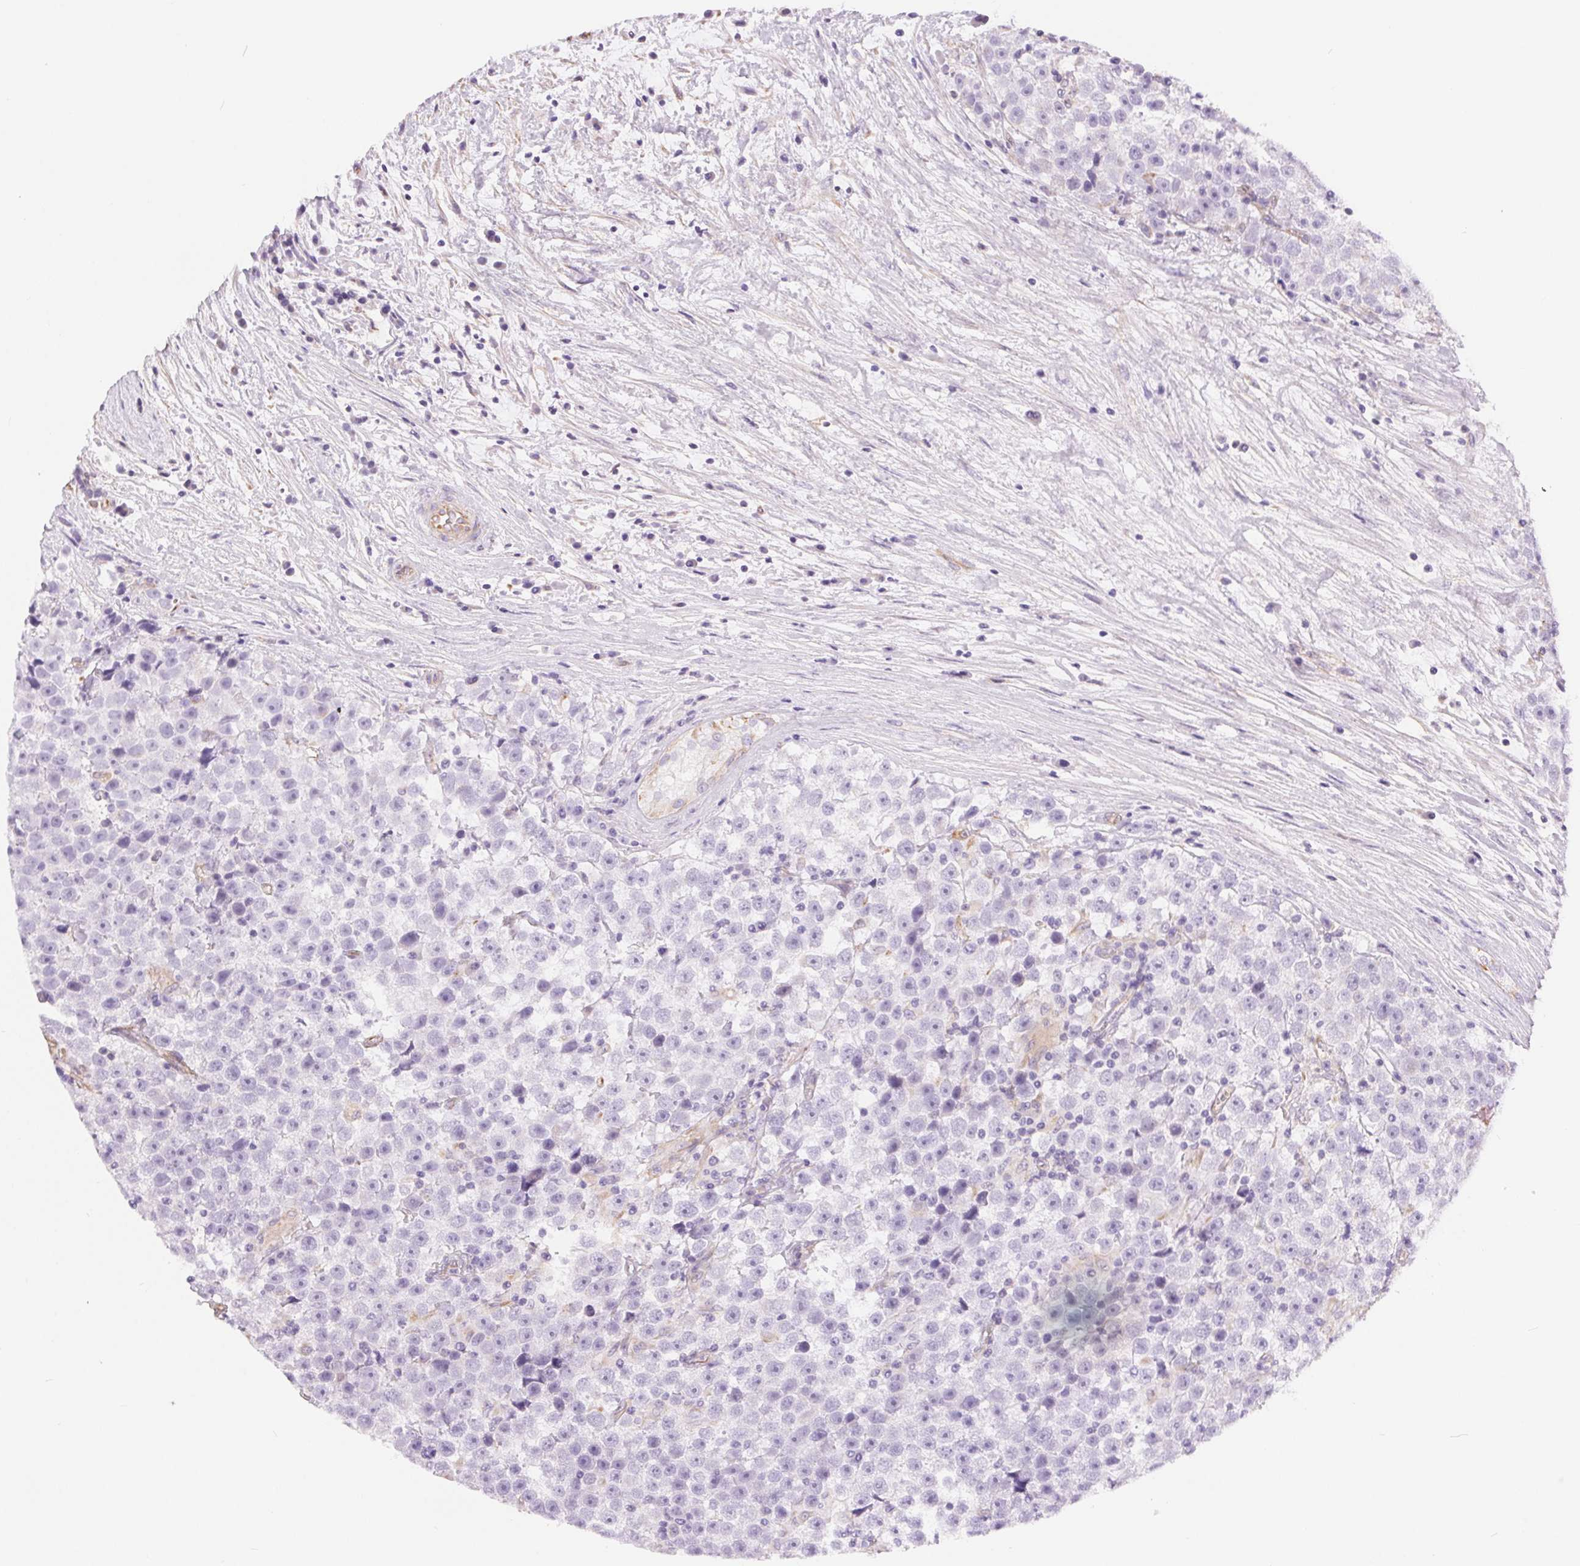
{"staining": {"intensity": "negative", "quantity": "none", "location": "none"}, "tissue": "testis cancer", "cell_type": "Tumor cells", "image_type": "cancer", "snomed": [{"axis": "morphology", "description": "Seminoma, NOS"}, {"axis": "topography", "description": "Testis"}], "caption": "This photomicrograph is of testis cancer (seminoma) stained with immunohistochemistry (IHC) to label a protein in brown with the nuclei are counter-stained blue. There is no expression in tumor cells.", "gene": "GFAP", "patient": {"sex": "male", "age": 31}}